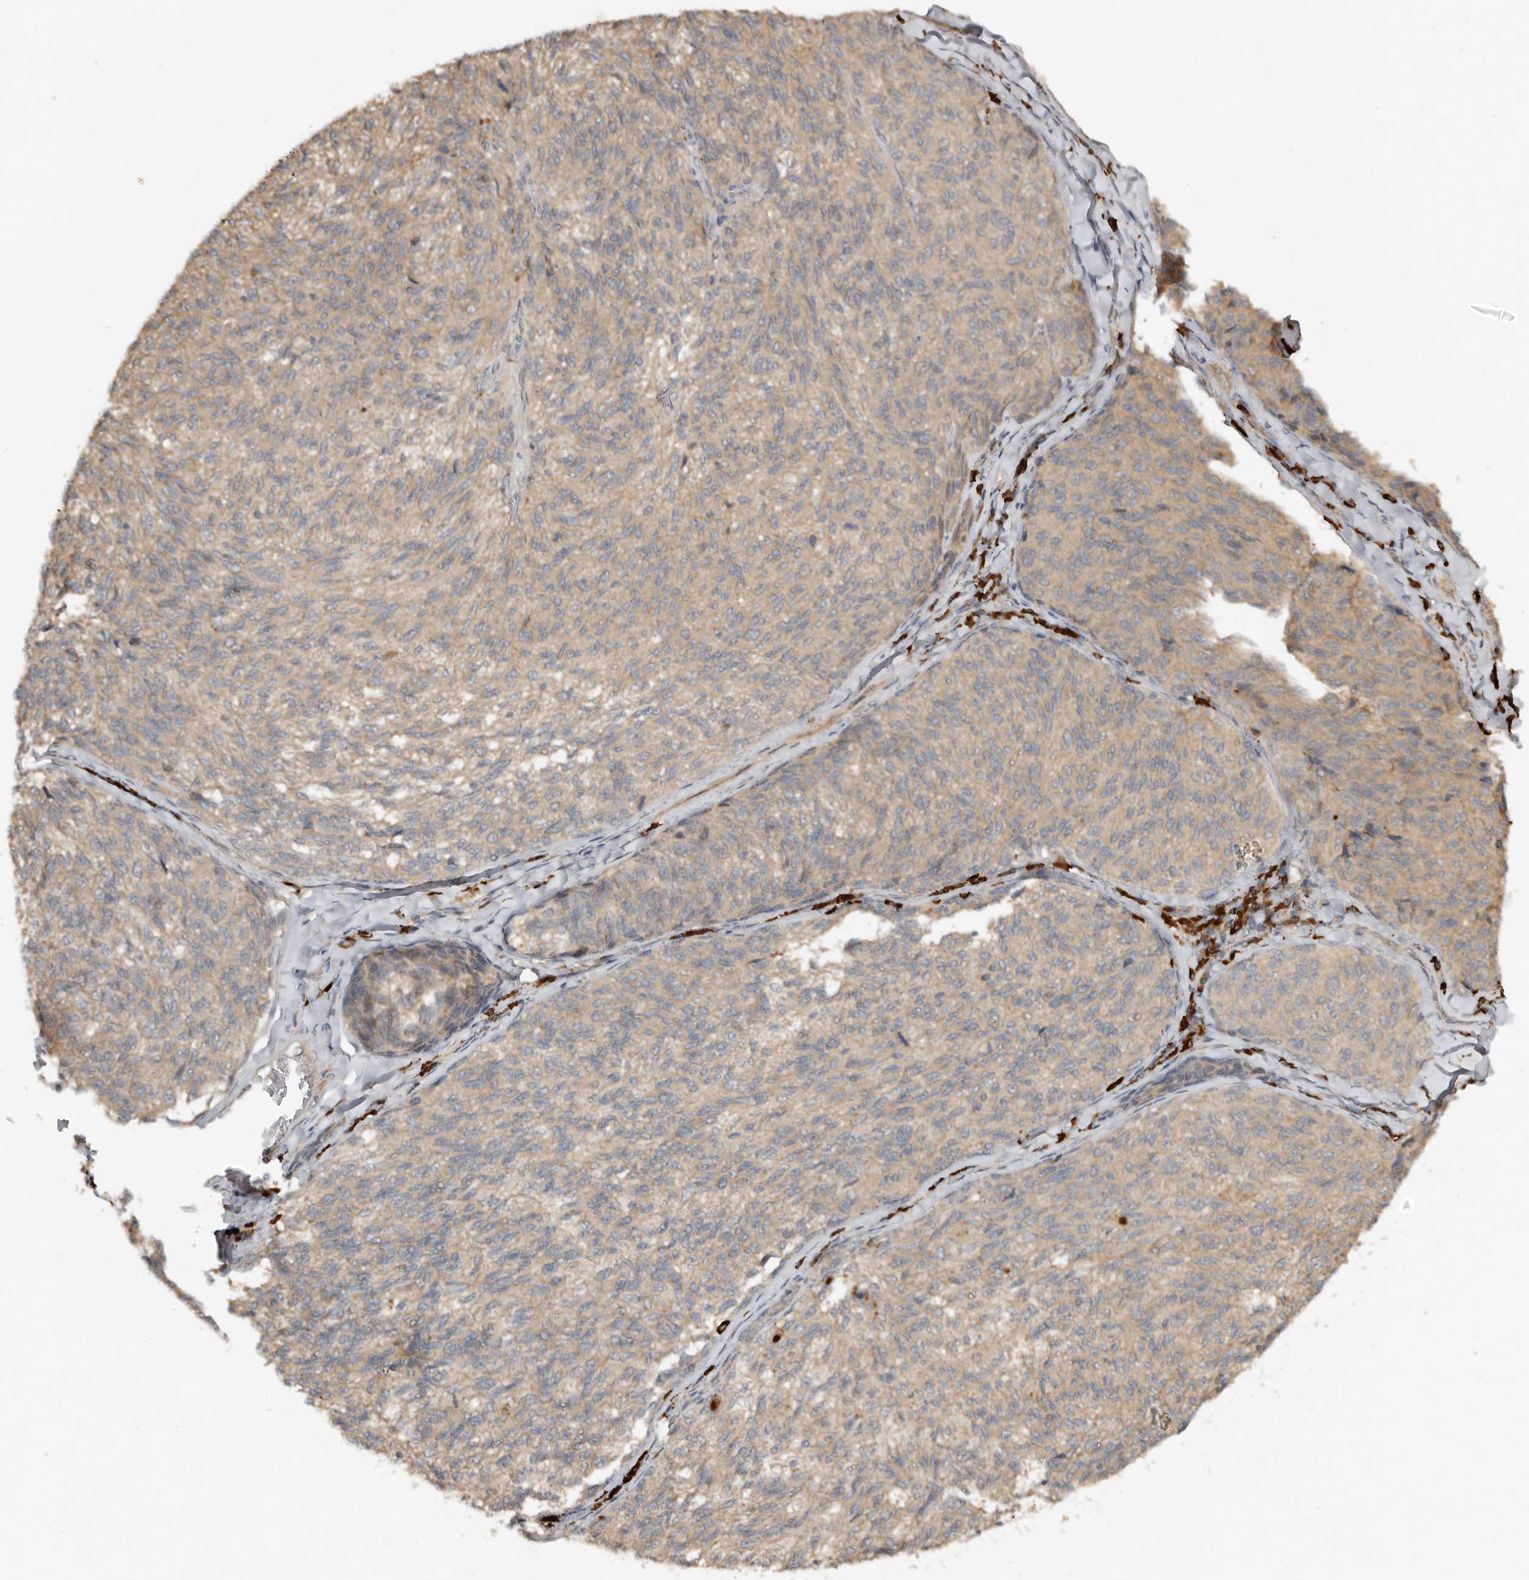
{"staining": {"intensity": "weak", "quantity": "25%-75%", "location": "cytoplasmic/membranous"}, "tissue": "melanoma", "cell_type": "Tumor cells", "image_type": "cancer", "snomed": [{"axis": "morphology", "description": "Malignant melanoma, NOS"}, {"axis": "topography", "description": "Skin"}], "caption": "This image displays IHC staining of human malignant melanoma, with low weak cytoplasmic/membranous staining in approximately 25%-75% of tumor cells.", "gene": "TEAD3", "patient": {"sex": "female", "age": 73}}